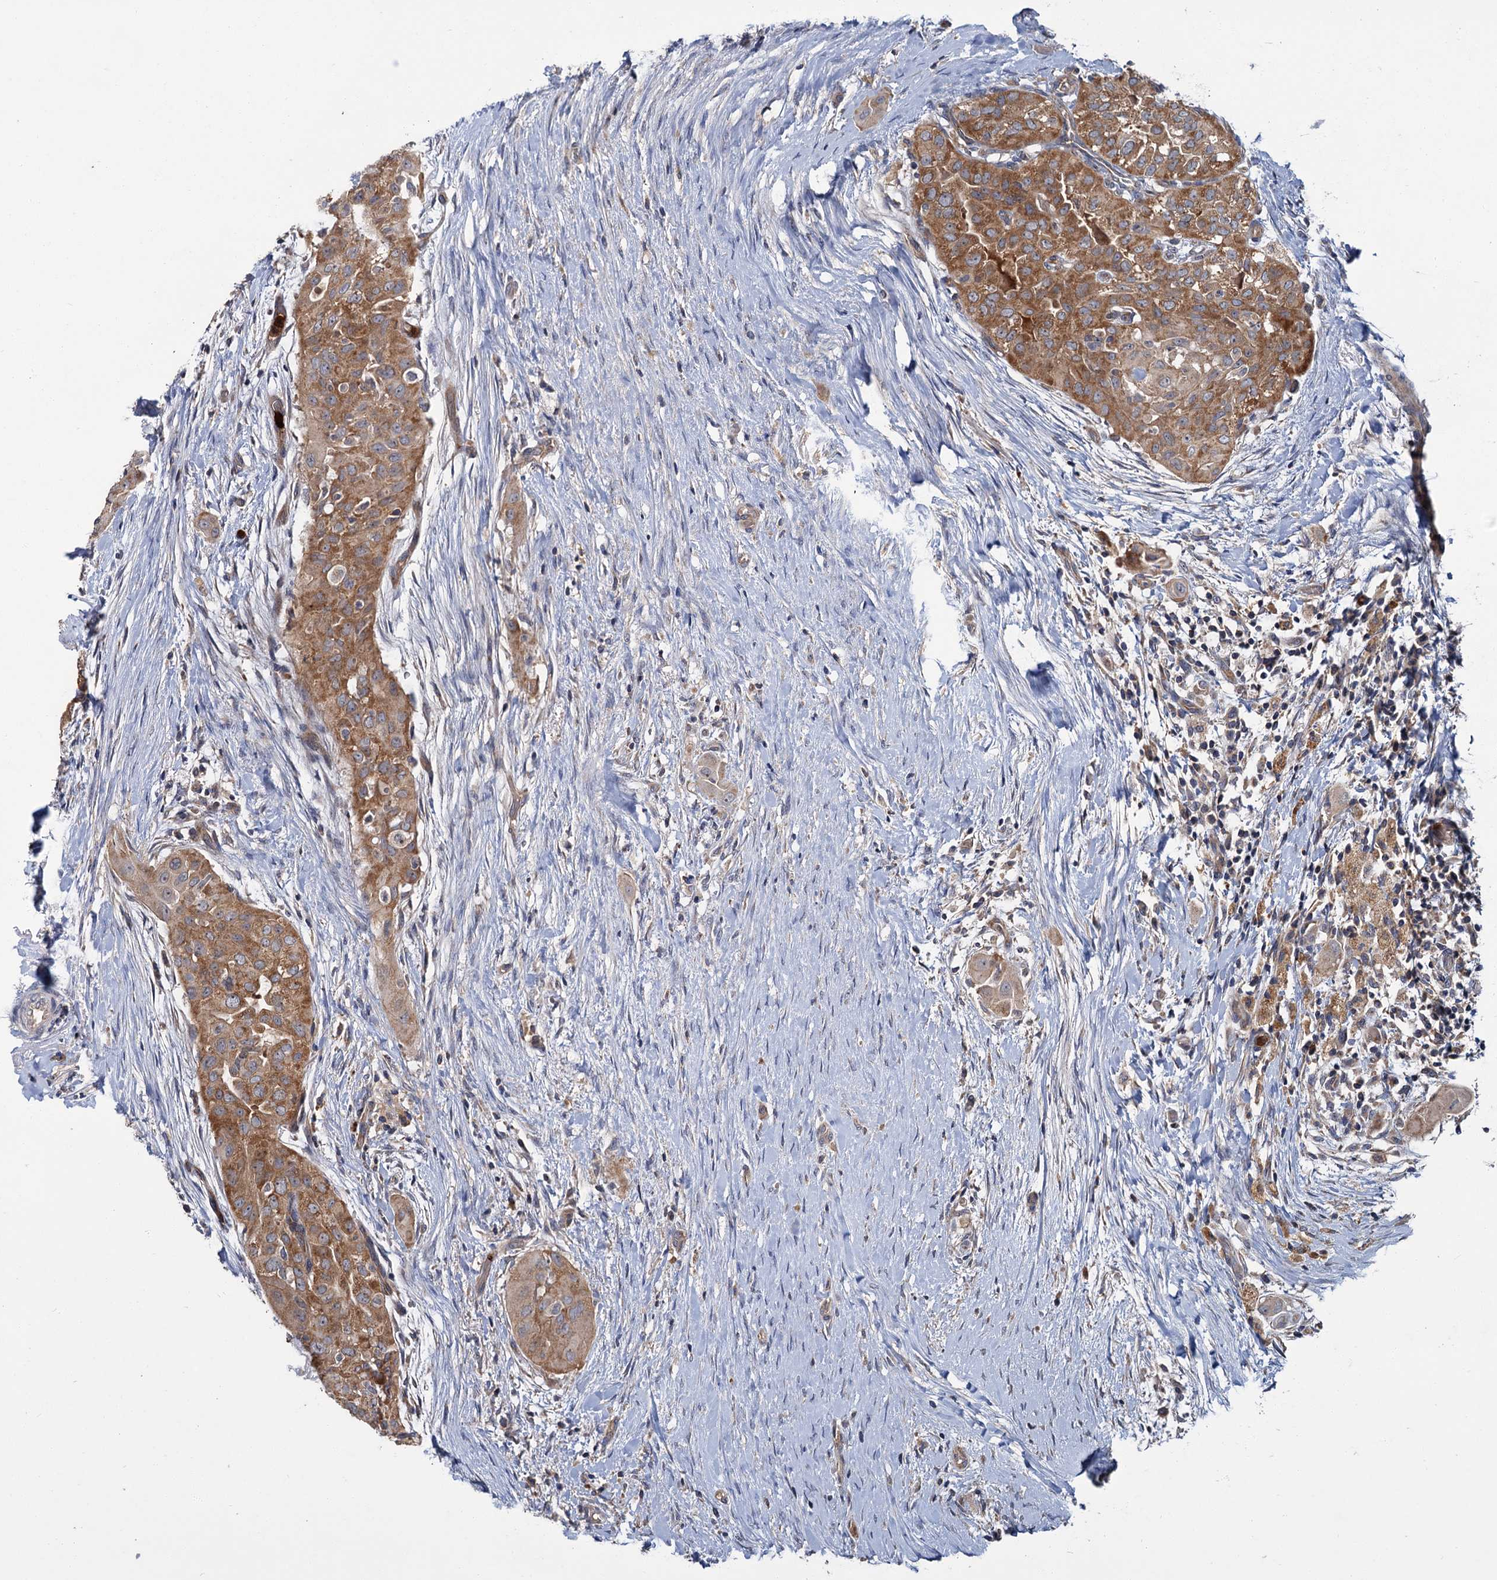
{"staining": {"intensity": "moderate", "quantity": ">75%", "location": "cytoplasmic/membranous"}, "tissue": "thyroid cancer", "cell_type": "Tumor cells", "image_type": "cancer", "snomed": [{"axis": "morphology", "description": "Papillary adenocarcinoma, NOS"}, {"axis": "topography", "description": "Thyroid gland"}], "caption": "Protein staining of thyroid cancer tissue exhibits moderate cytoplasmic/membranous expression in about >75% of tumor cells.", "gene": "DYNC2H1", "patient": {"sex": "female", "age": 59}}